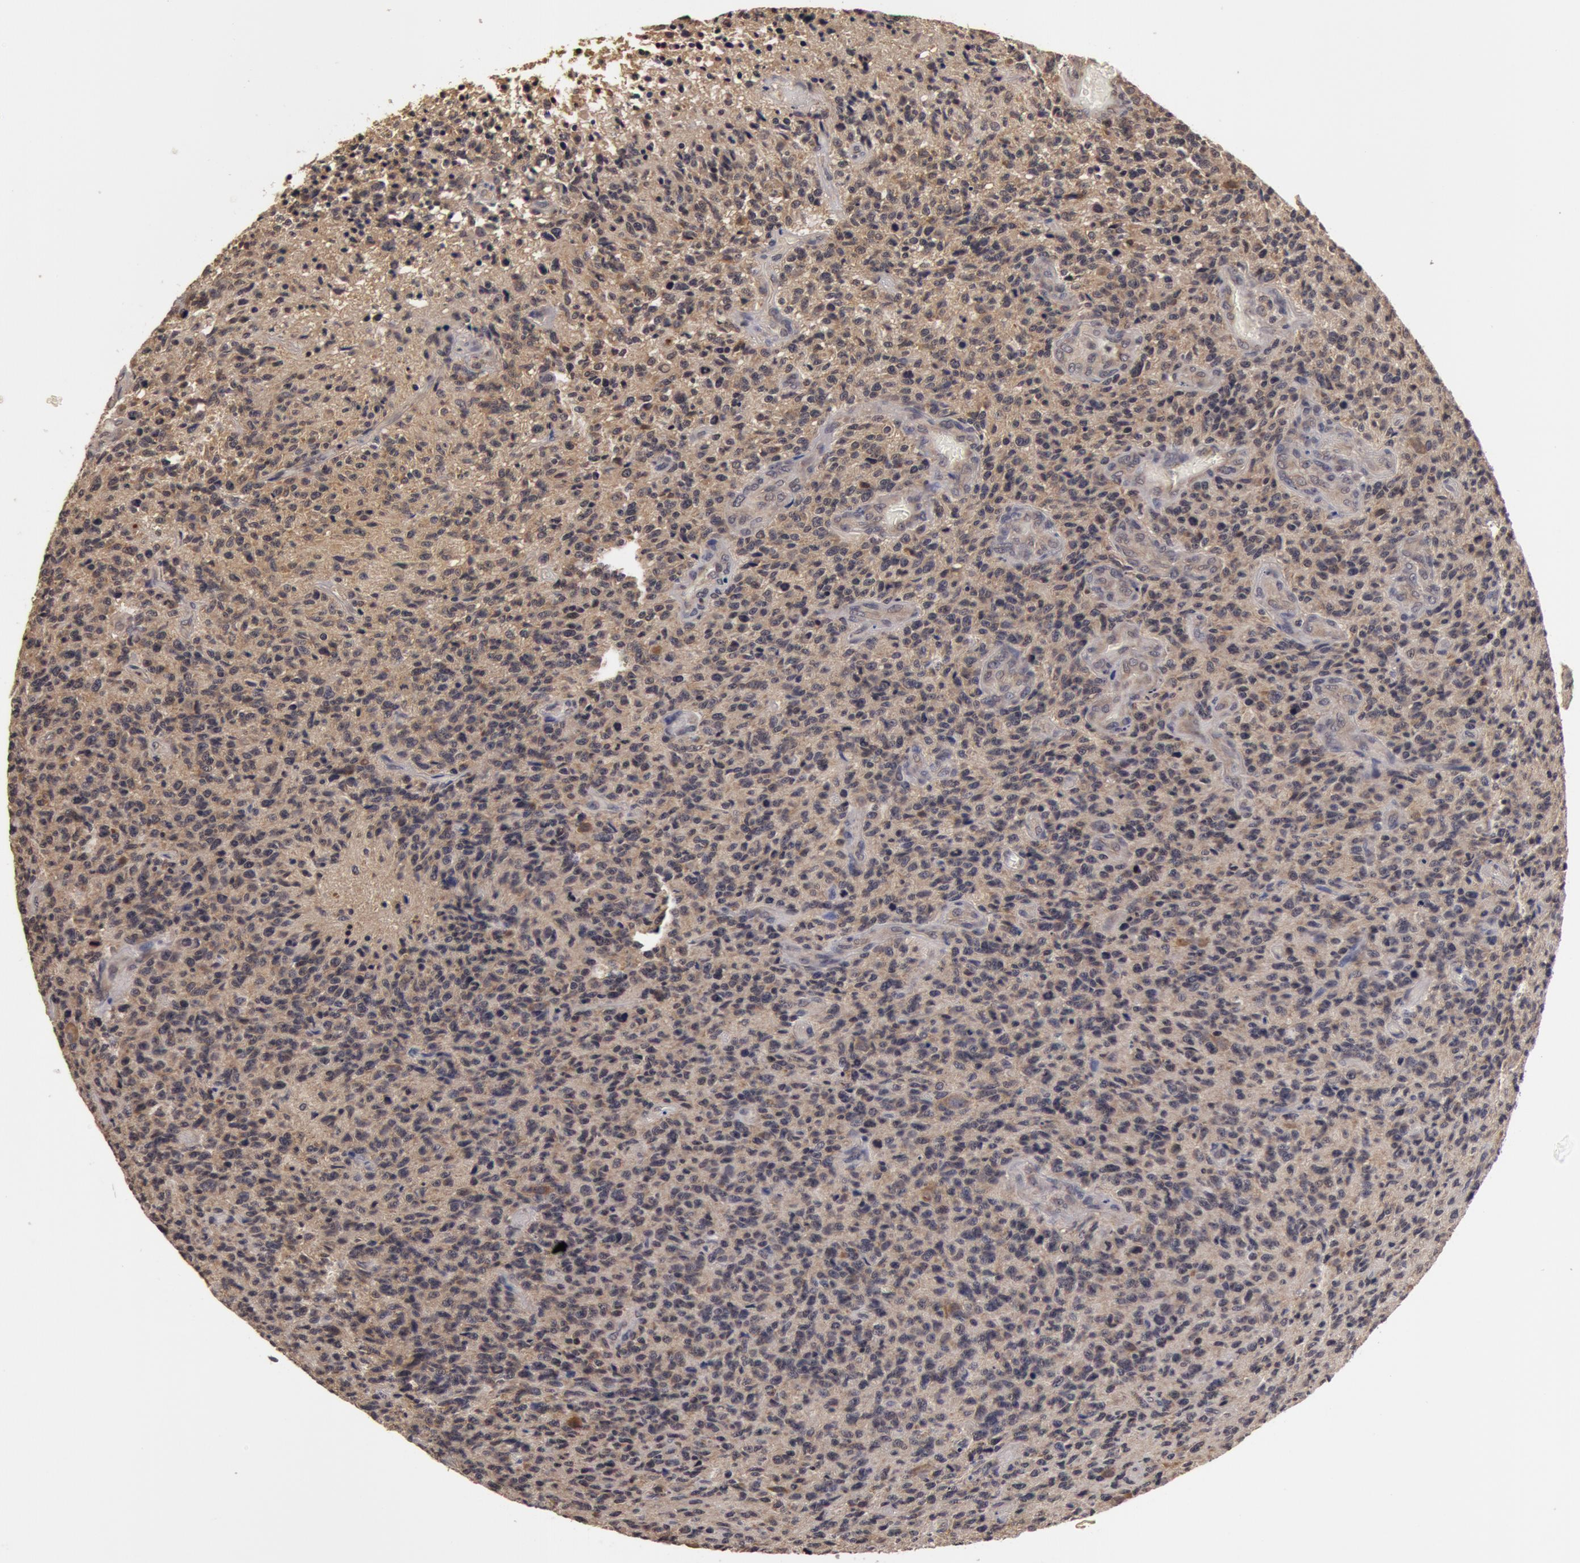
{"staining": {"intensity": "weak", "quantity": ">75%", "location": "cytoplasmic/membranous"}, "tissue": "glioma", "cell_type": "Tumor cells", "image_type": "cancer", "snomed": [{"axis": "morphology", "description": "Glioma, malignant, High grade"}, {"axis": "topography", "description": "Brain"}], "caption": "Protein staining shows weak cytoplasmic/membranous positivity in approximately >75% of tumor cells in glioma.", "gene": "BCHE", "patient": {"sex": "male", "age": 36}}